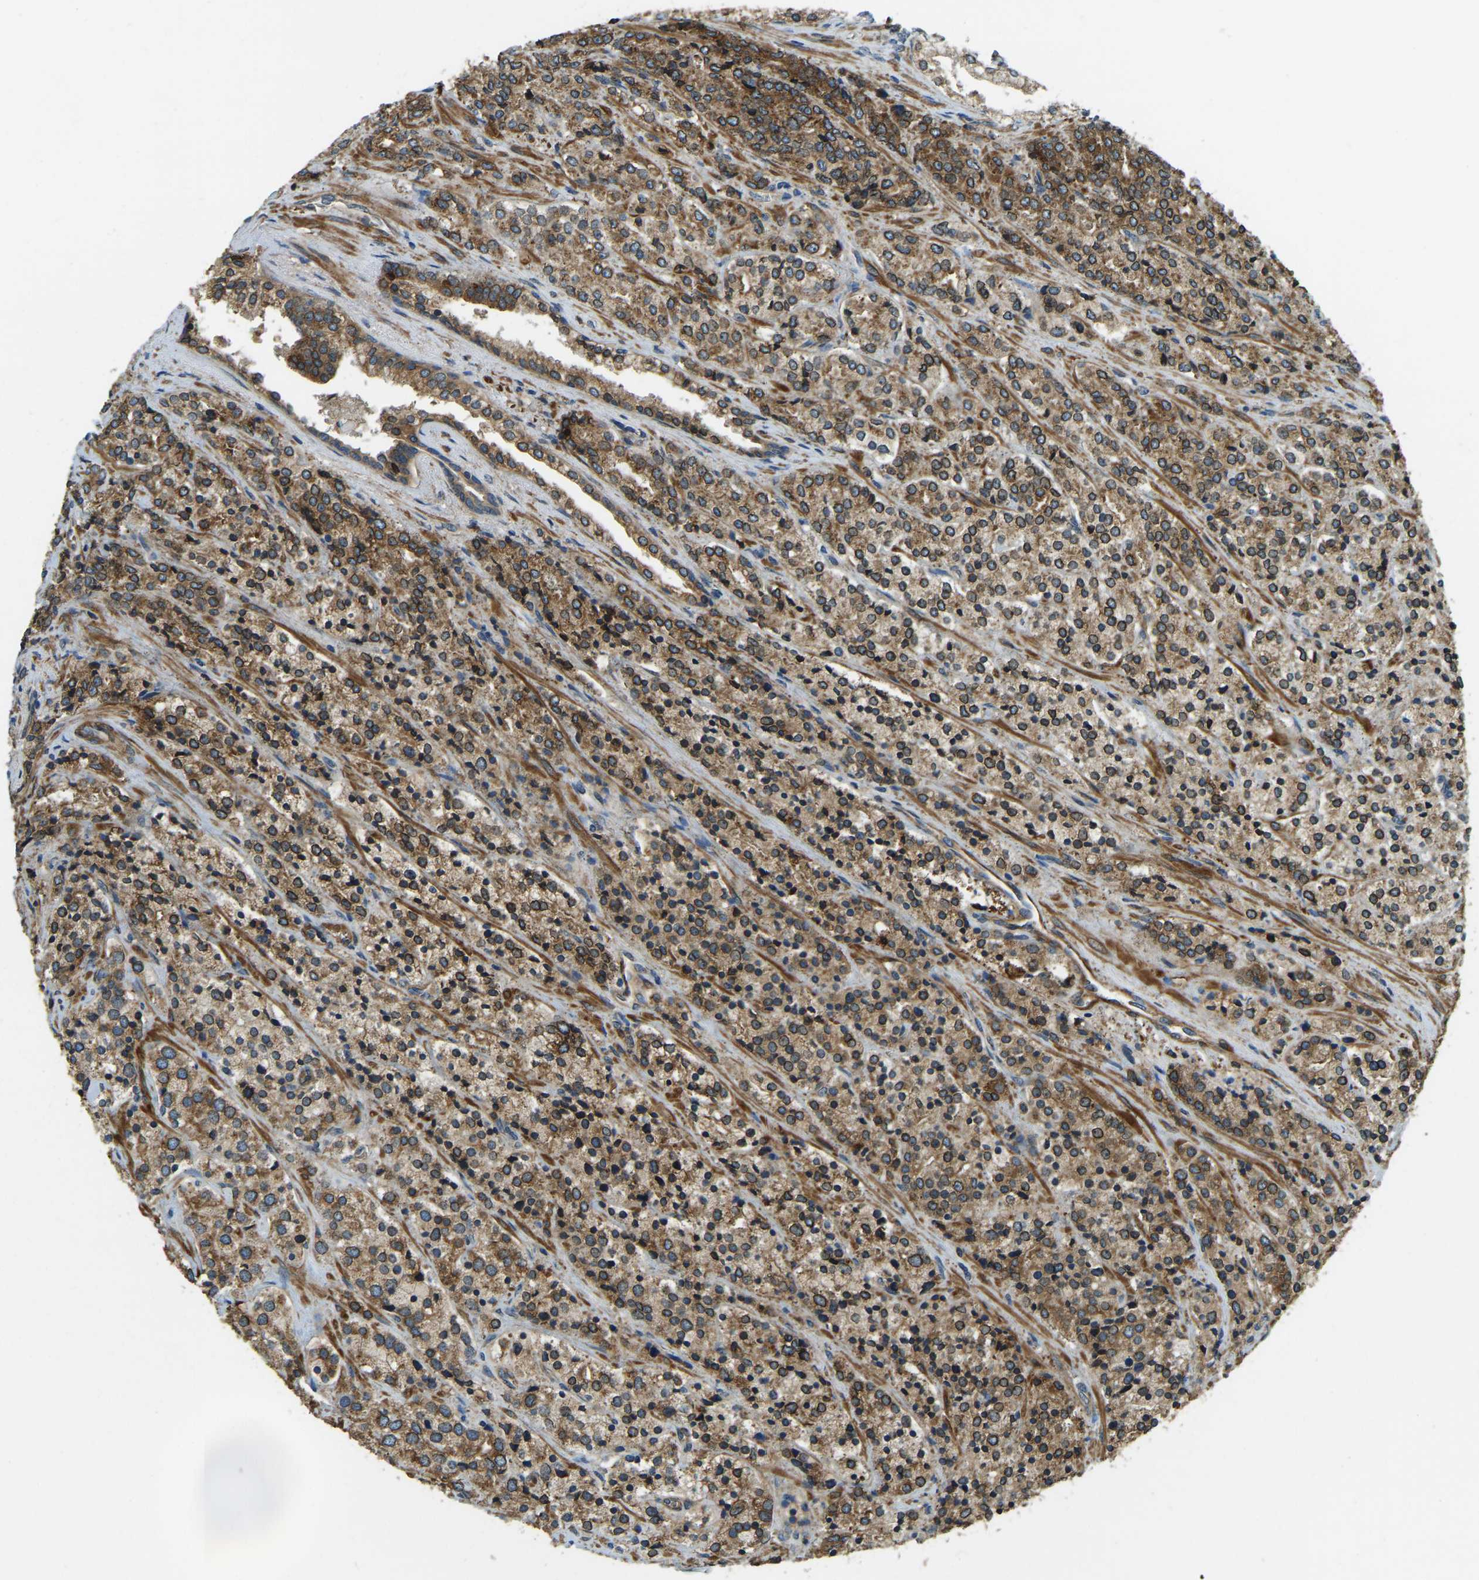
{"staining": {"intensity": "moderate", "quantity": ">75%", "location": "cytoplasmic/membranous"}, "tissue": "prostate cancer", "cell_type": "Tumor cells", "image_type": "cancer", "snomed": [{"axis": "morphology", "description": "Adenocarcinoma, High grade"}, {"axis": "topography", "description": "Prostate"}], "caption": "About >75% of tumor cells in human prostate cancer (high-grade adenocarcinoma) exhibit moderate cytoplasmic/membranous protein staining as visualized by brown immunohistochemical staining.", "gene": "ERGIC1", "patient": {"sex": "male", "age": 71}}